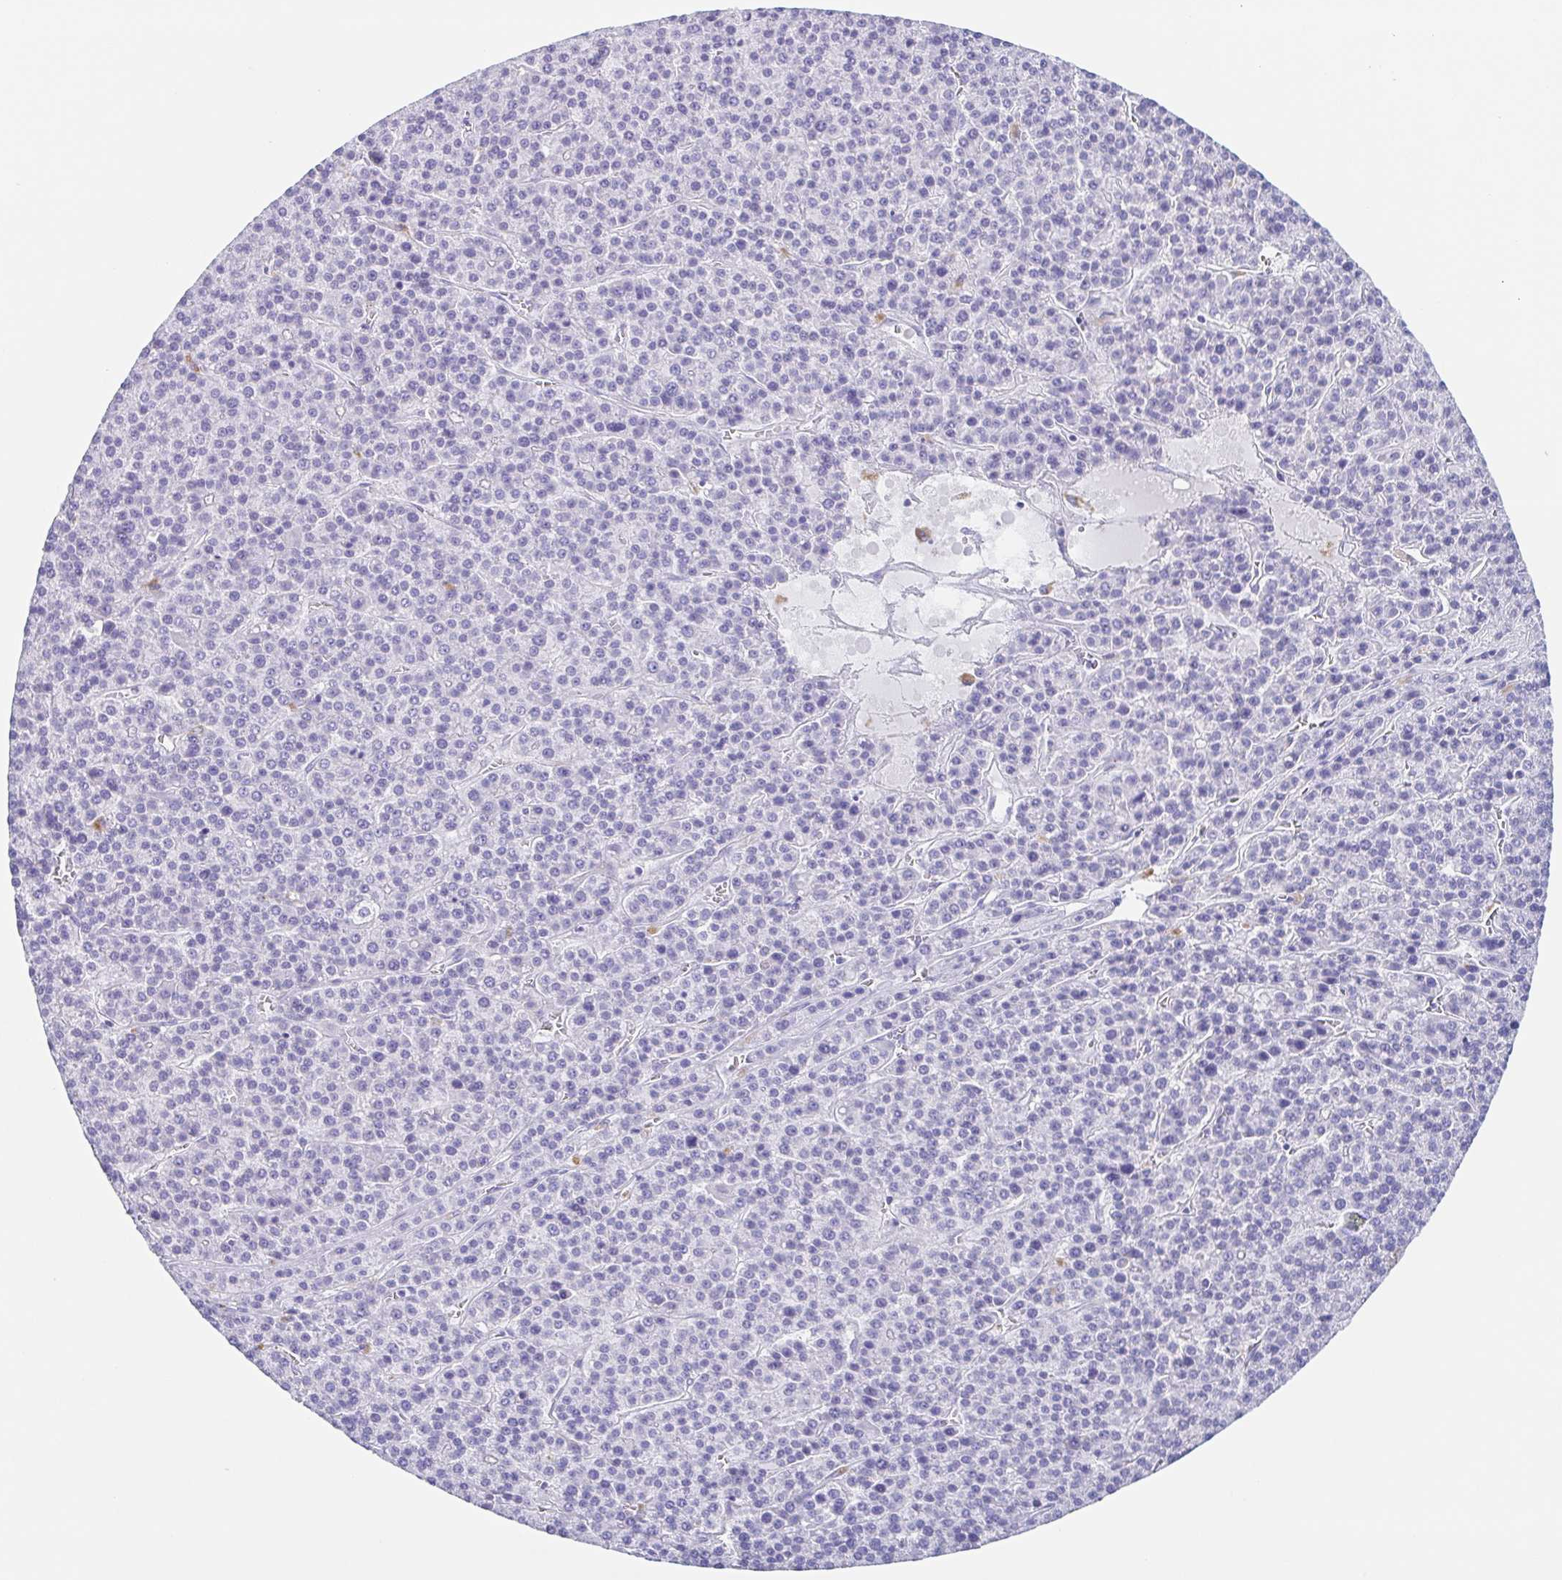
{"staining": {"intensity": "negative", "quantity": "none", "location": "none"}, "tissue": "liver cancer", "cell_type": "Tumor cells", "image_type": "cancer", "snomed": [{"axis": "morphology", "description": "Carcinoma, Hepatocellular, NOS"}, {"axis": "topography", "description": "Liver"}], "caption": "This is an immunohistochemistry micrograph of liver cancer (hepatocellular carcinoma). There is no positivity in tumor cells.", "gene": "TAGLN3", "patient": {"sex": "female", "age": 58}}